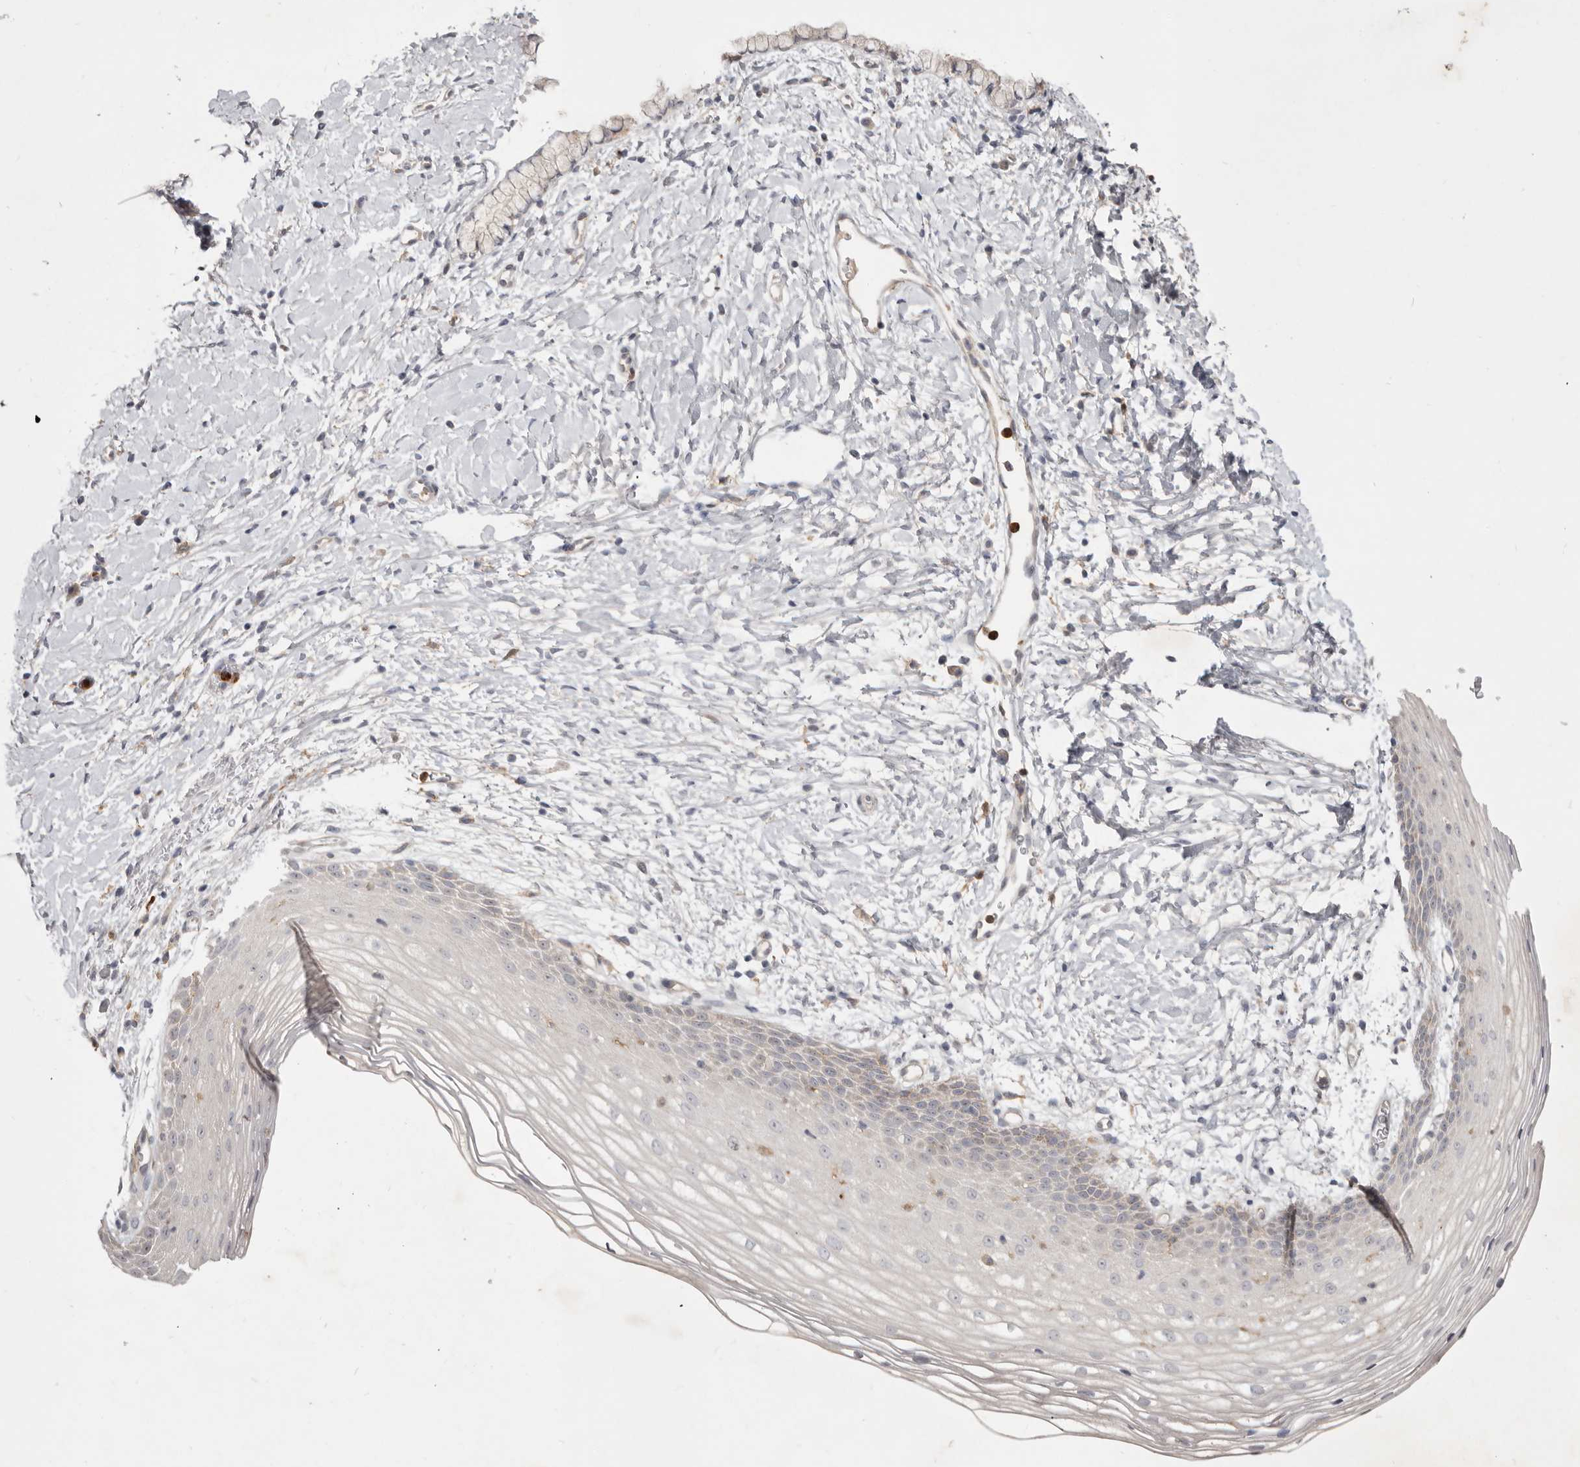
{"staining": {"intensity": "weak", "quantity": "<25%", "location": "cytoplasmic/membranous"}, "tissue": "cervix", "cell_type": "Glandular cells", "image_type": "normal", "snomed": [{"axis": "morphology", "description": "Normal tissue, NOS"}, {"axis": "topography", "description": "Cervix"}], "caption": "This is an immunohistochemistry (IHC) histopathology image of benign cervix. There is no expression in glandular cells.", "gene": "GPR84", "patient": {"sex": "female", "age": 72}}